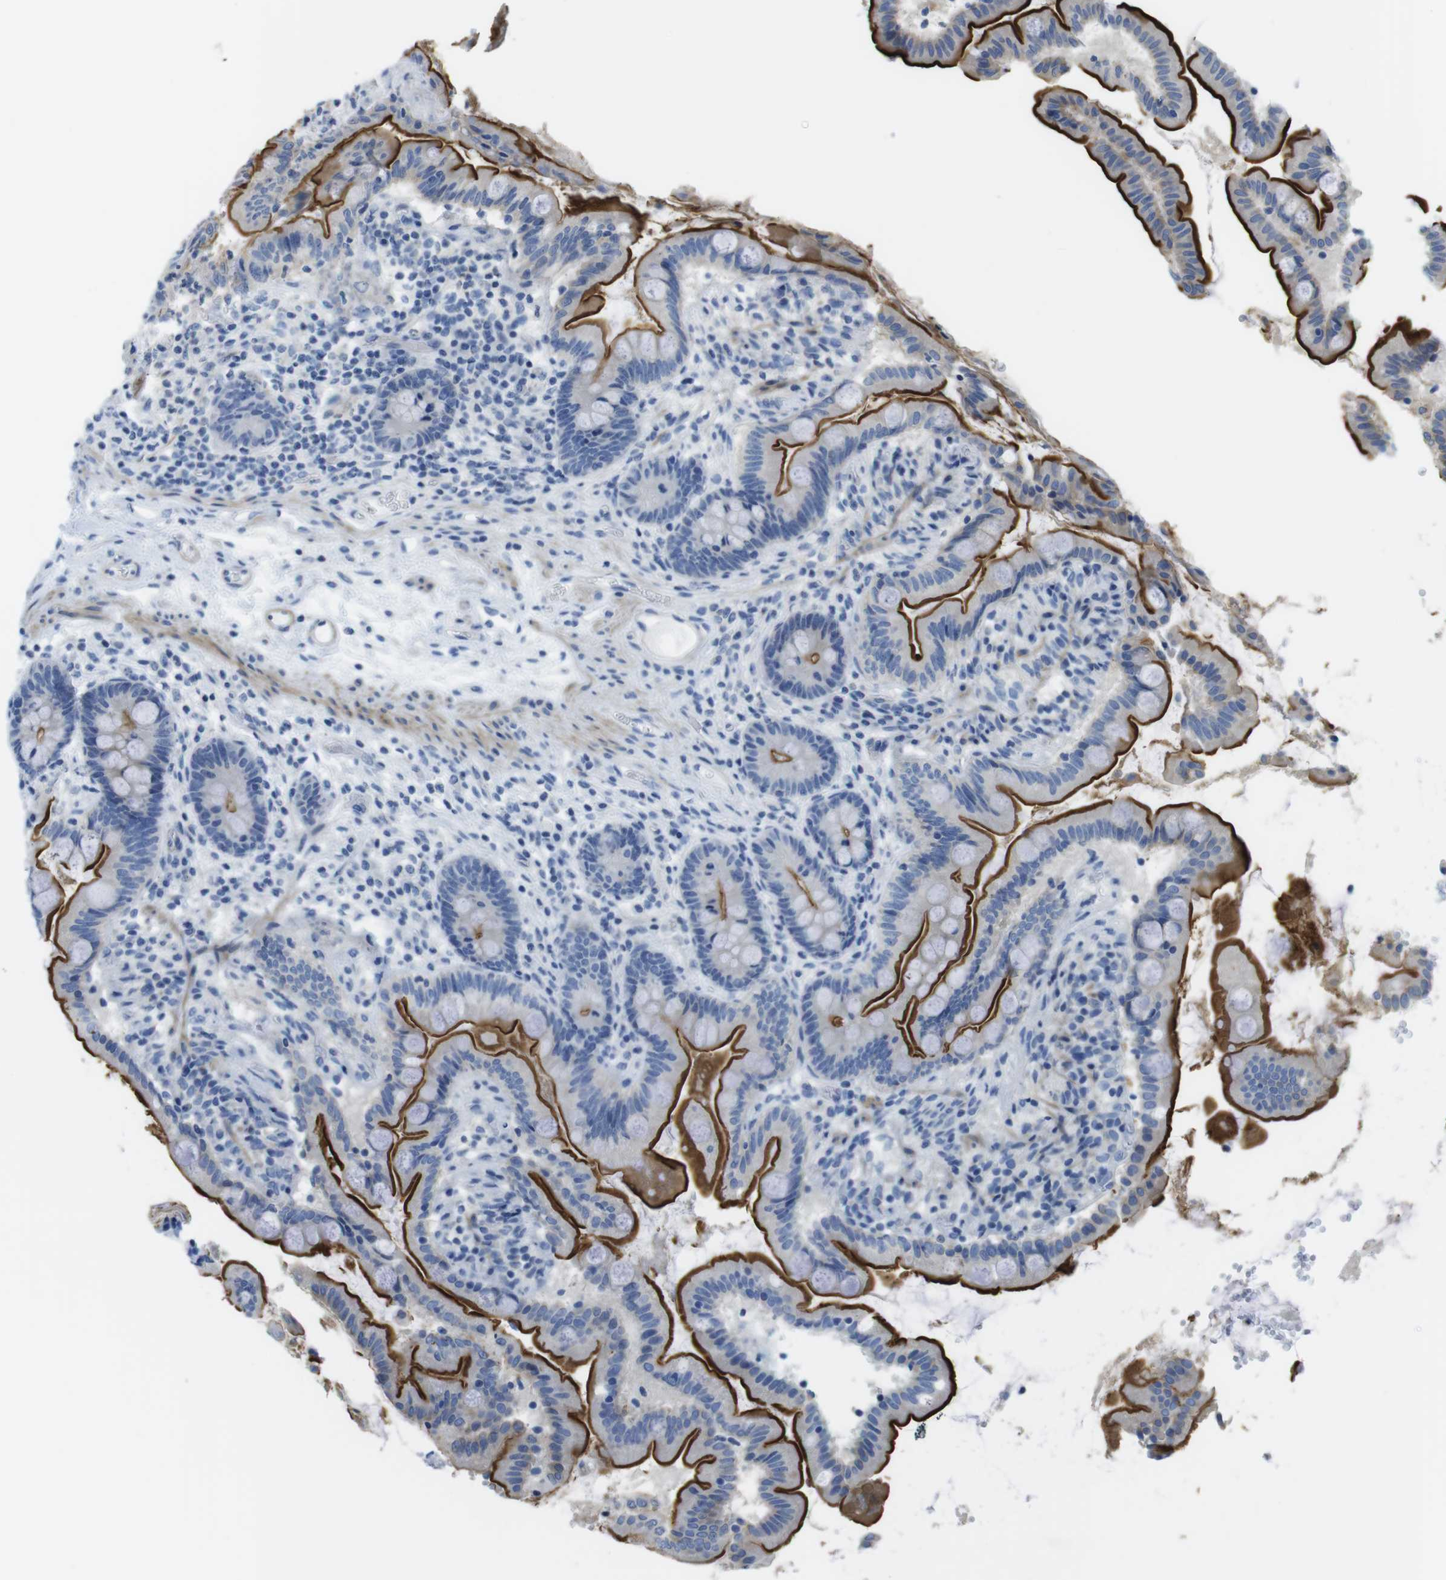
{"staining": {"intensity": "moderate", "quantity": ">75%", "location": "cytoplasmic/membranous"}, "tissue": "small intestine", "cell_type": "Glandular cells", "image_type": "normal", "snomed": [{"axis": "morphology", "description": "Normal tissue, NOS"}, {"axis": "topography", "description": "Small intestine"}], "caption": "Moderate cytoplasmic/membranous staining is appreciated in about >75% of glandular cells in benign small intestine. Using DAB (brown) and hematoxylin (blue) stains, captured at high magnification using brightfield microscopy.", "gene": "ASIC5", "patient": {"sex": "female", "age": 56}}